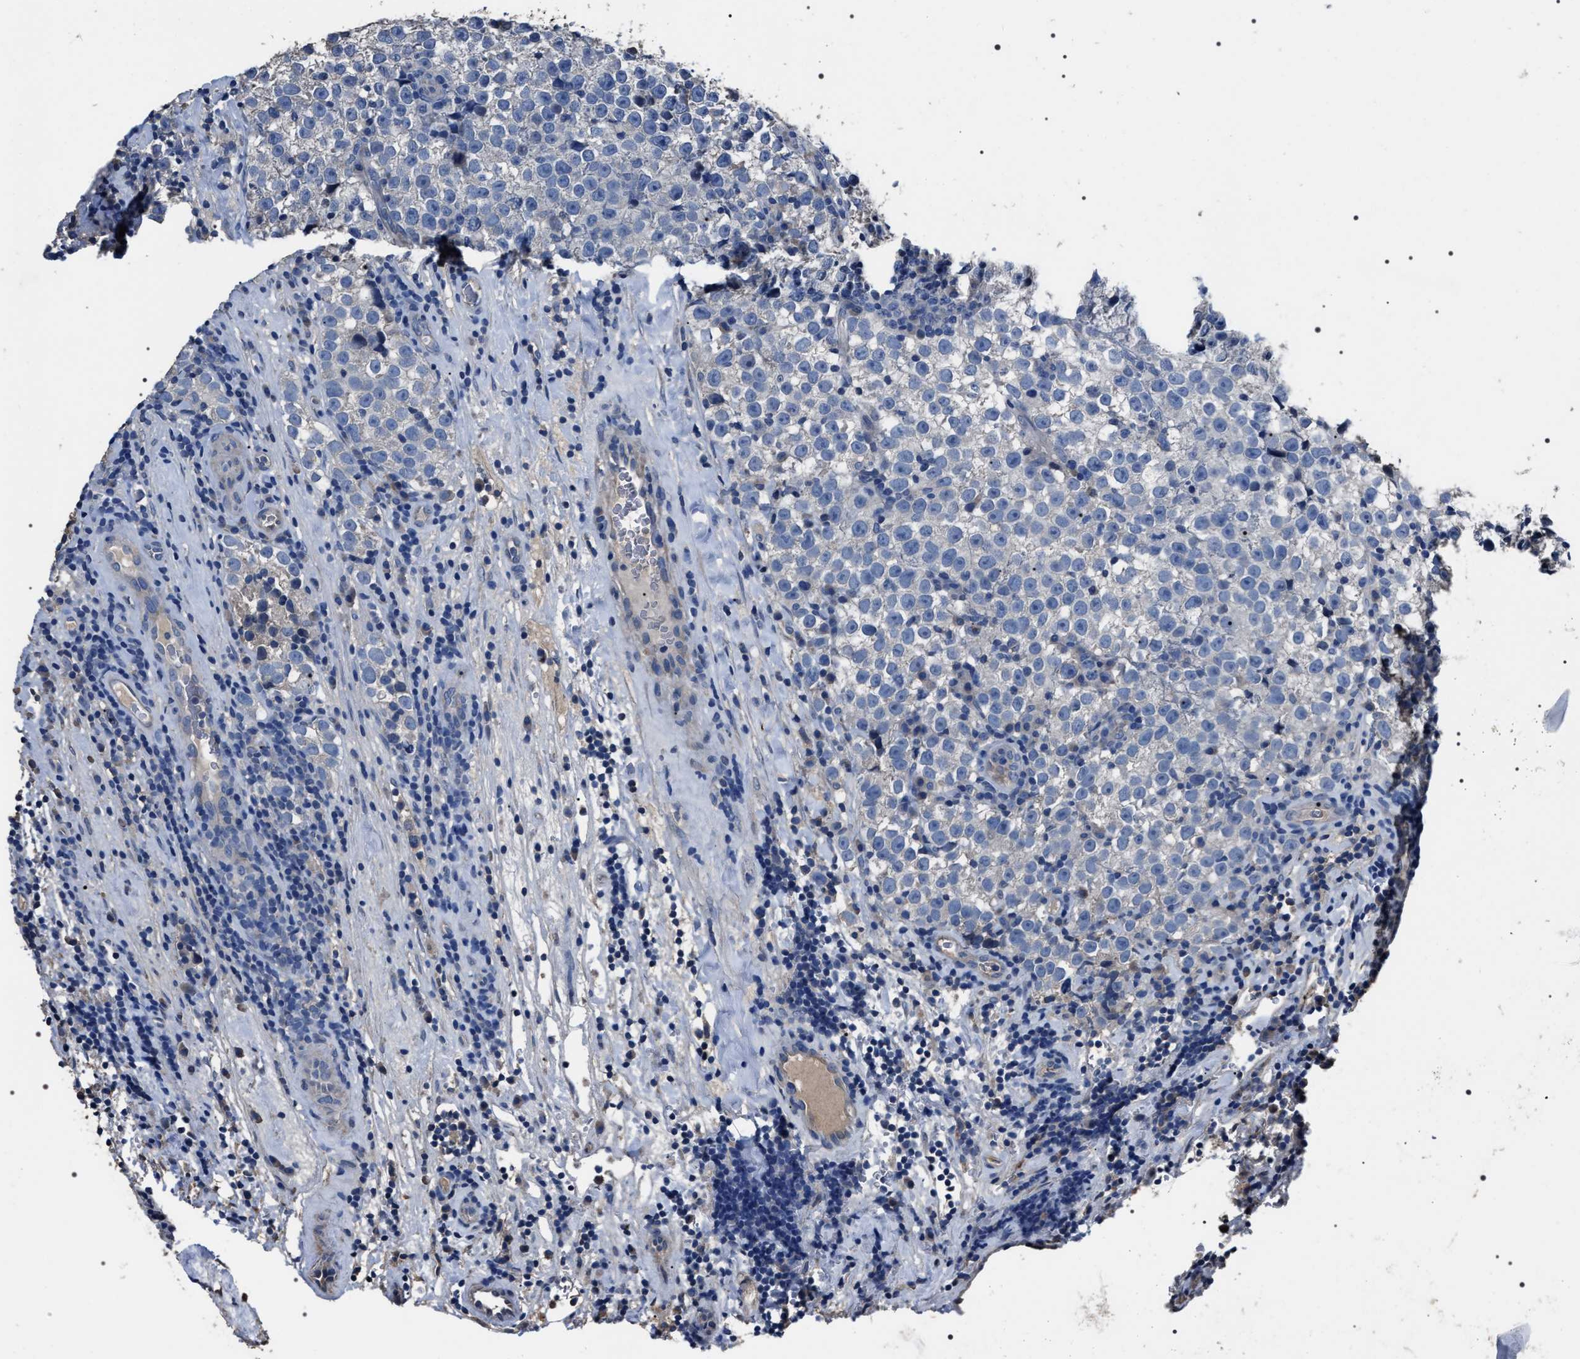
{"staining": {"intensity": "negative", "quantity": "none", "location": "none"}, "tissue": "testis cancer", "cell_type": "Tumor cells", "image_type": "cancer", "snomed": [{"axis": "morphology", "description": "Normal tissue, NOS"}, {"axis": "morphology", "description": "Seminoma, NOS"}, {"axis": "topography", "description": "Testis"}], "caption": "Immunohistochemistry (IHC) of testis seminoma shows no staining in tumor cells.", "gene": "TRIM54", "patient": {"sex": "male", "age": 43}}